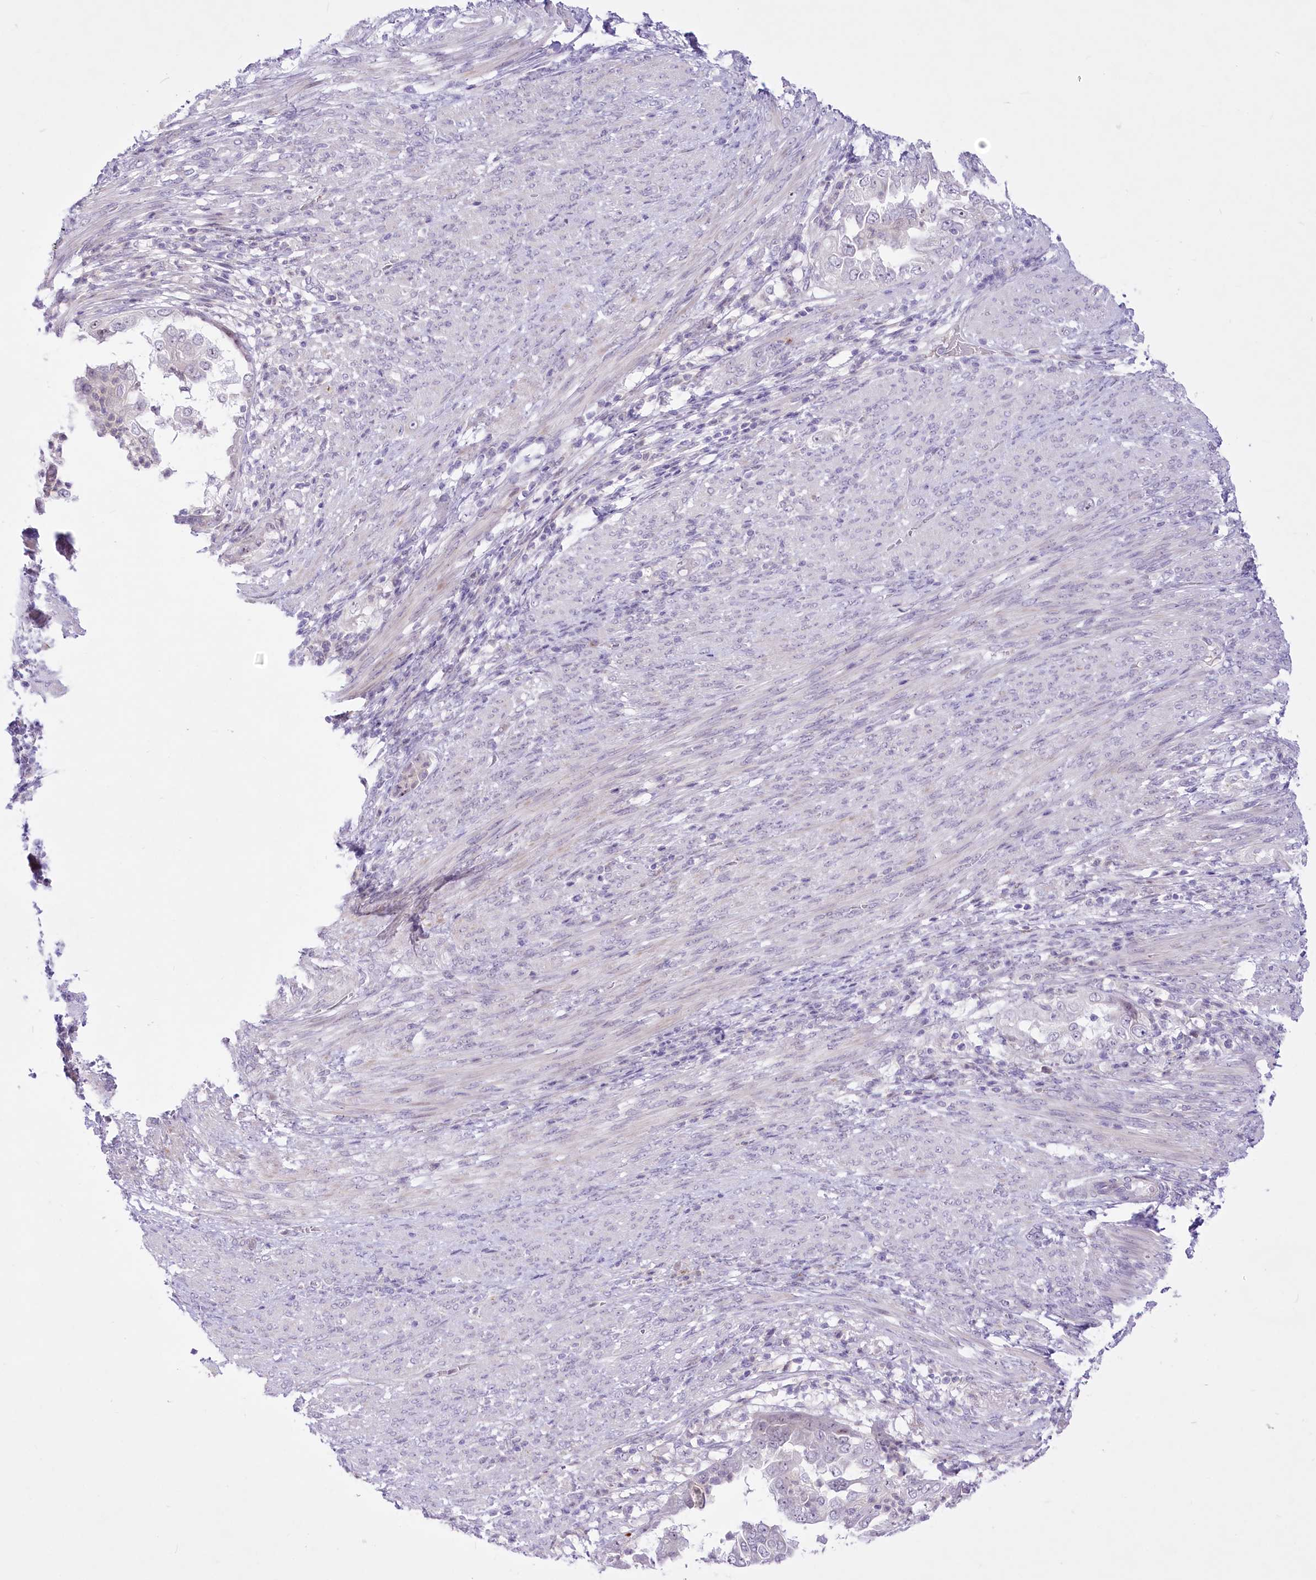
{"staining": {"intensity": "negative", "quantity": "none", "location": "none"}, "tissue": "endometrial cancer", "cell_type": "Tumor cells", "image_type": "cancer", "snomed": [{"axis": "morphology", "description": "Adenocarcinoma, NOS"}, {"axis": "topography", "description": "Endometrium"}], "caption": "Immunohistochemistry (IHC) photomicrograph of neoplastic tissue: adenocarcinoma (endometrial) stained with DAB exhibits no significant protein expression in tumor cells. (DAB (3,3'-diaminobenzidine) immunohistochemistry with hematoxylin counter stain).", "gene": "BEND7", "patient": {"sex": "female", "age": 85}}